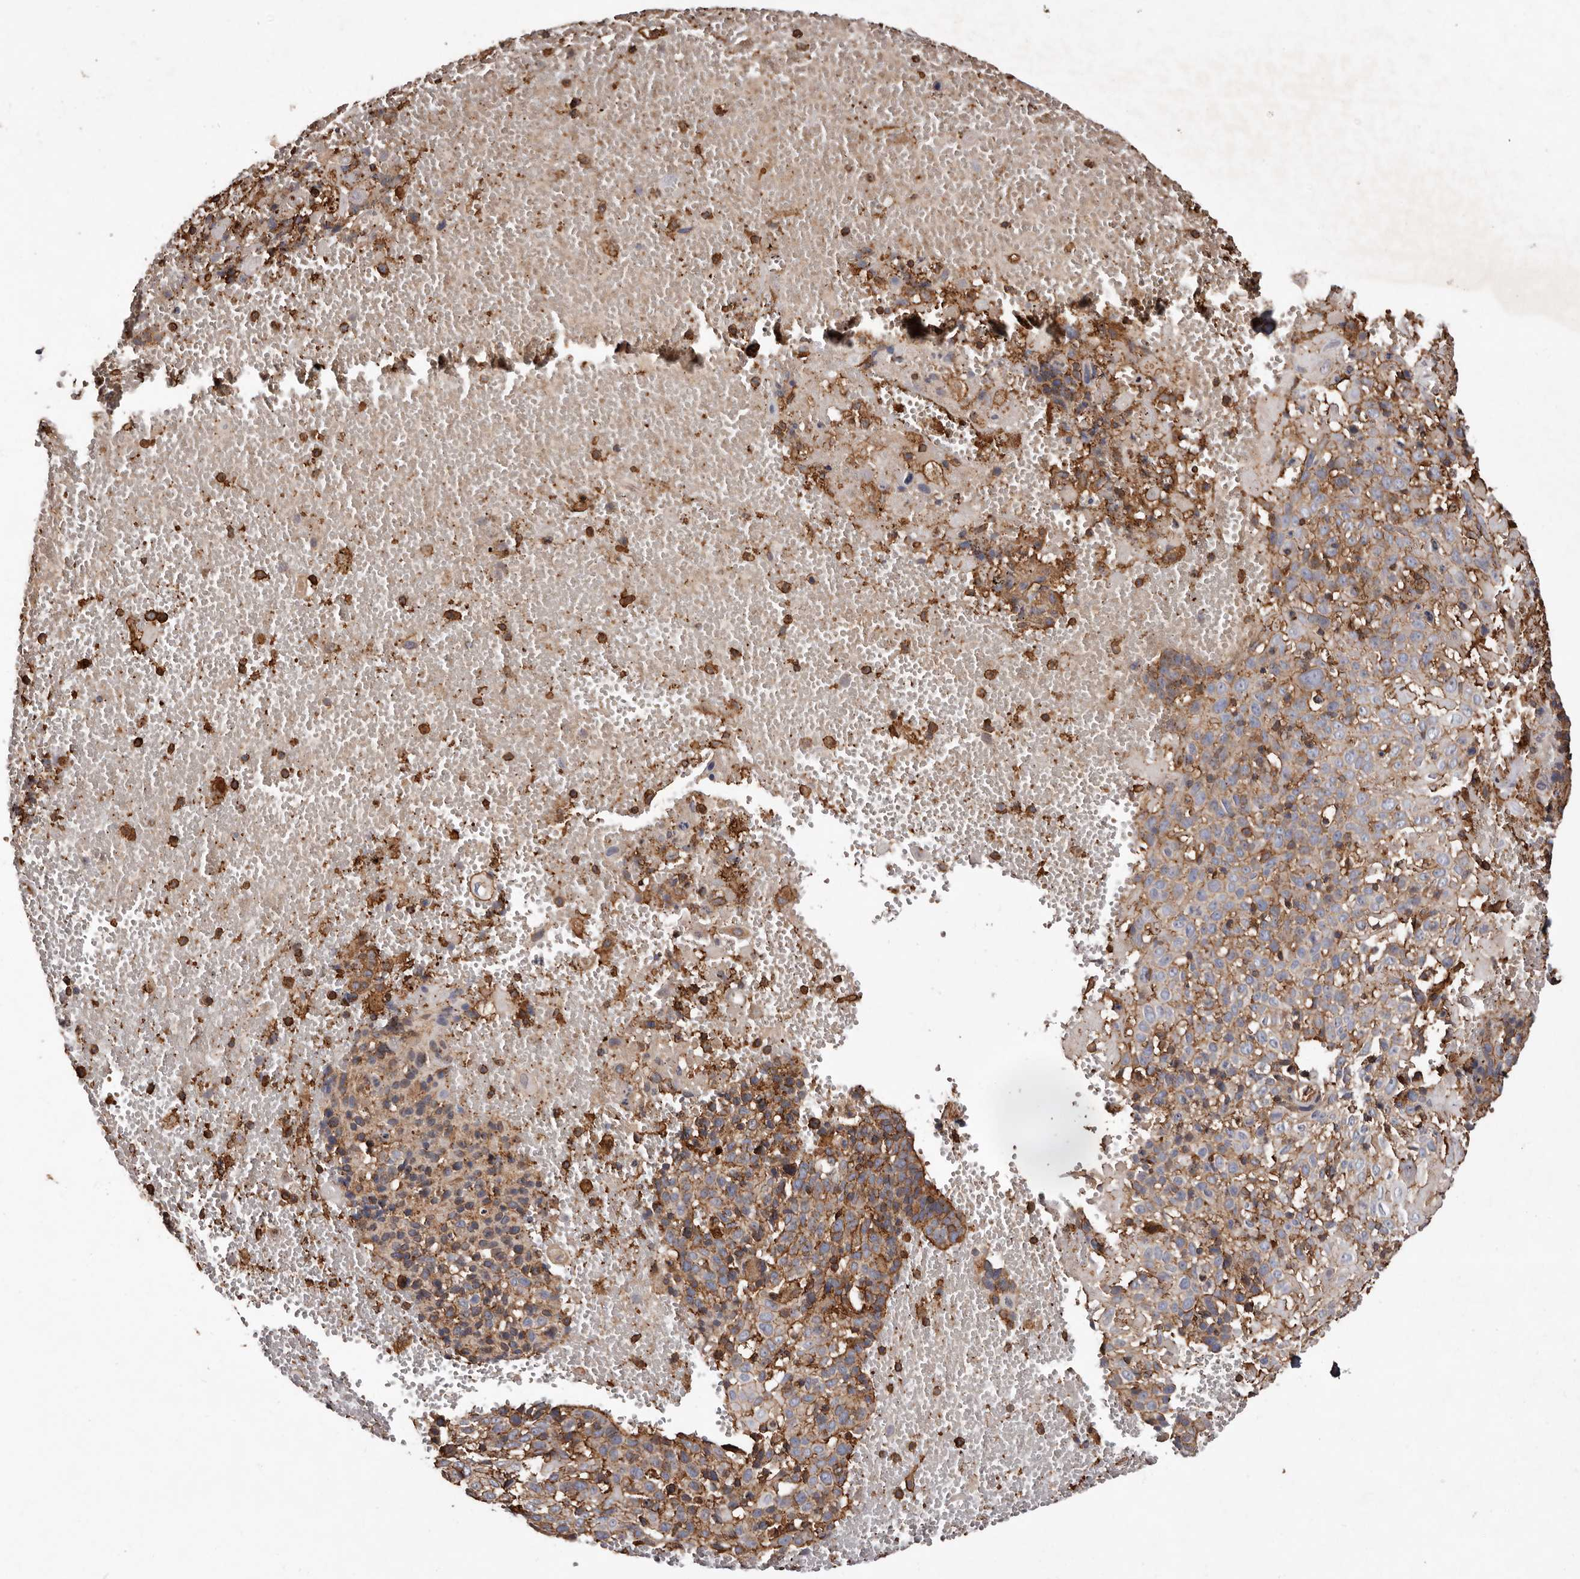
{"staining": {"intensity": "moderate", "quantity": ">75%", "location": "cytoplasmic/membranous"}, "tissue": "cervical cancer", "cell_type": "Tumor cells", "image_type": "cancer", "snomed": [{"axis": "morphology", "description": "Squamous cell carcinoma, NOS"}, {"axis": "topography", "description": "Cervix"}], "caption": "This photomicrograph shows immunohistochemistry (IHC) staining of squamous cell carcinoma (cervical), with medium moderate cytoplasmic/membranous positivity in approximately >75% of tumor cells.", "gene": "COQ8B", "patient": {"sex": "female", "age": 74}}